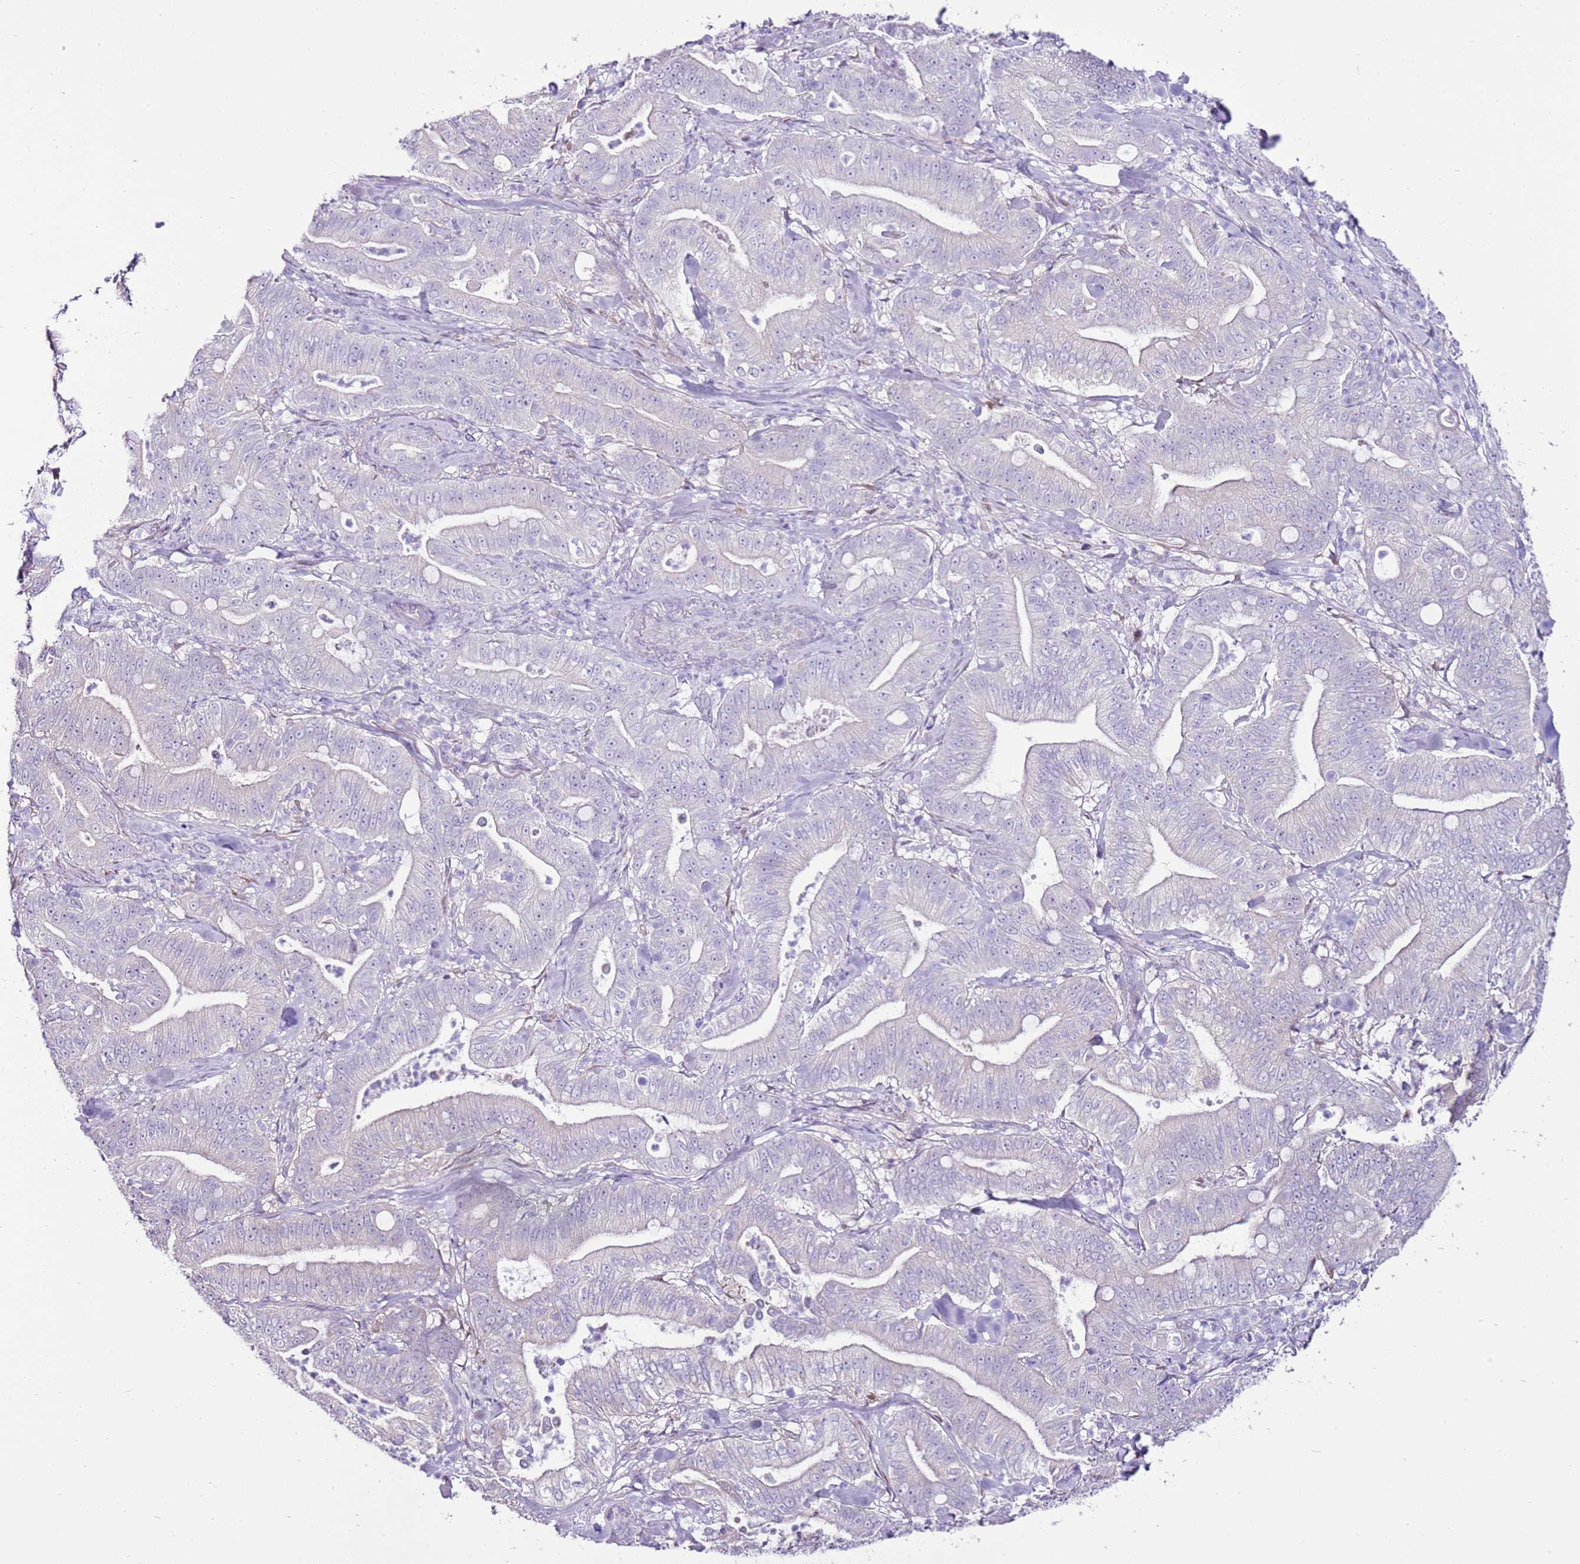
{"staining": {"intensity": "negative", "quantity": "none", "location": "none"}, "tissue": "pancreatic cancer", "cell_type": "Tumor cells", "image_type": "cancer", "snomed": [{"axis": "morphology", "description": "Adenocarcinoma, NOS"}, {"axis": "topography", "description": "Pancreas"}], "caption": "Pancreatic cancer stained for a protein using IHC shows no expression tumor cells.", "gene": "SLC38A5", "patient": {"sex": "male", "age": 71}}